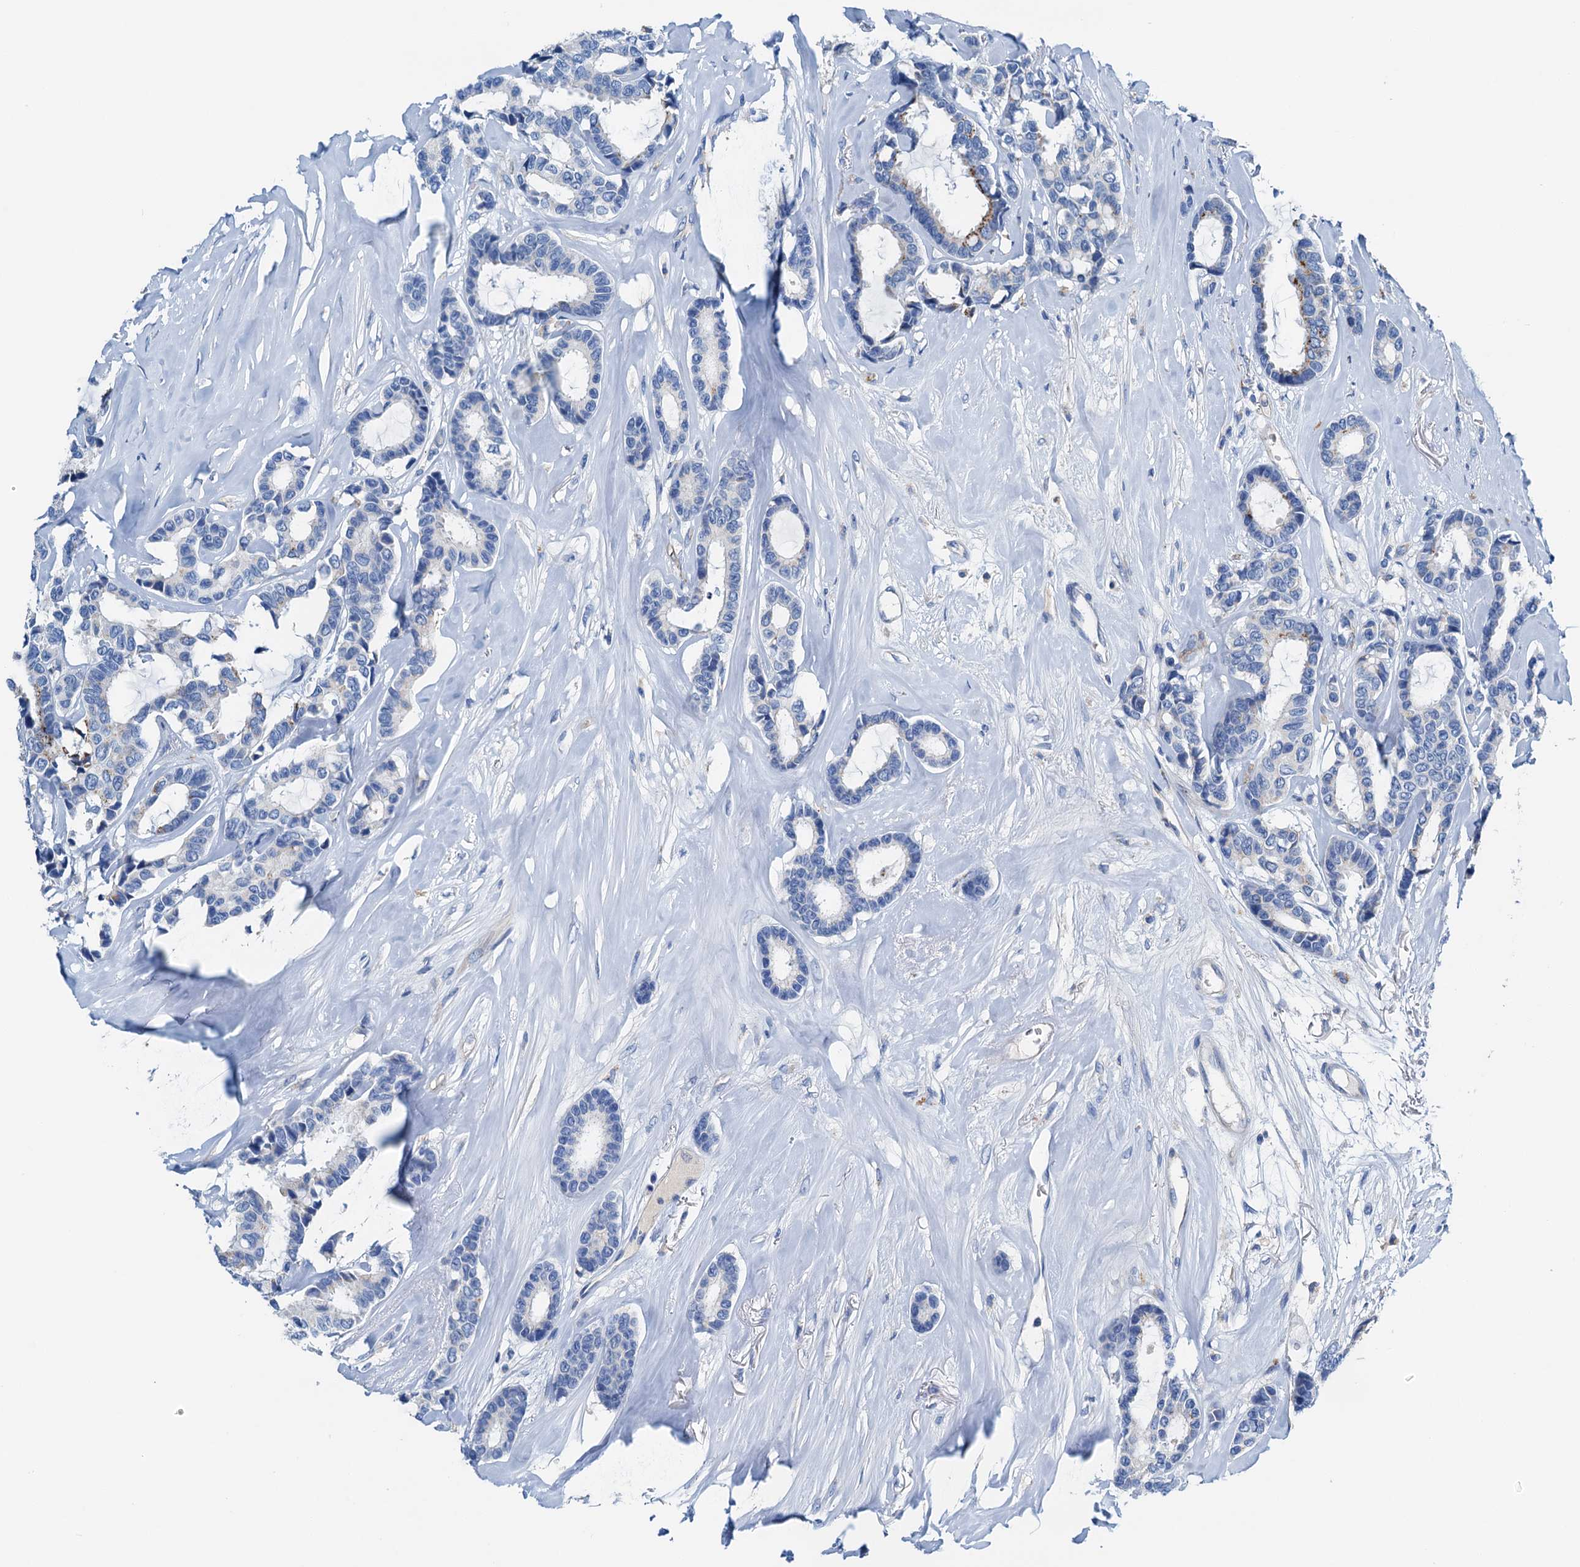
{"staining": {"intensity": "negative", "quantity": "none", "location": "none"}, "tissue": "breast cancer", "cell_type": "Tumor cells", "image_type": "cancer", "snomed": [{"axis": "morphology", "description": "Duct carcinoma"}, {"axis": "topography", "description": "Breast"}], "caption": "Tumor cells show no significant positivity in breast cancer (infiltrating ductal carcinoma).", "gene": "C1QTNF4", "patient": {"sex": "female", "age": 87}}